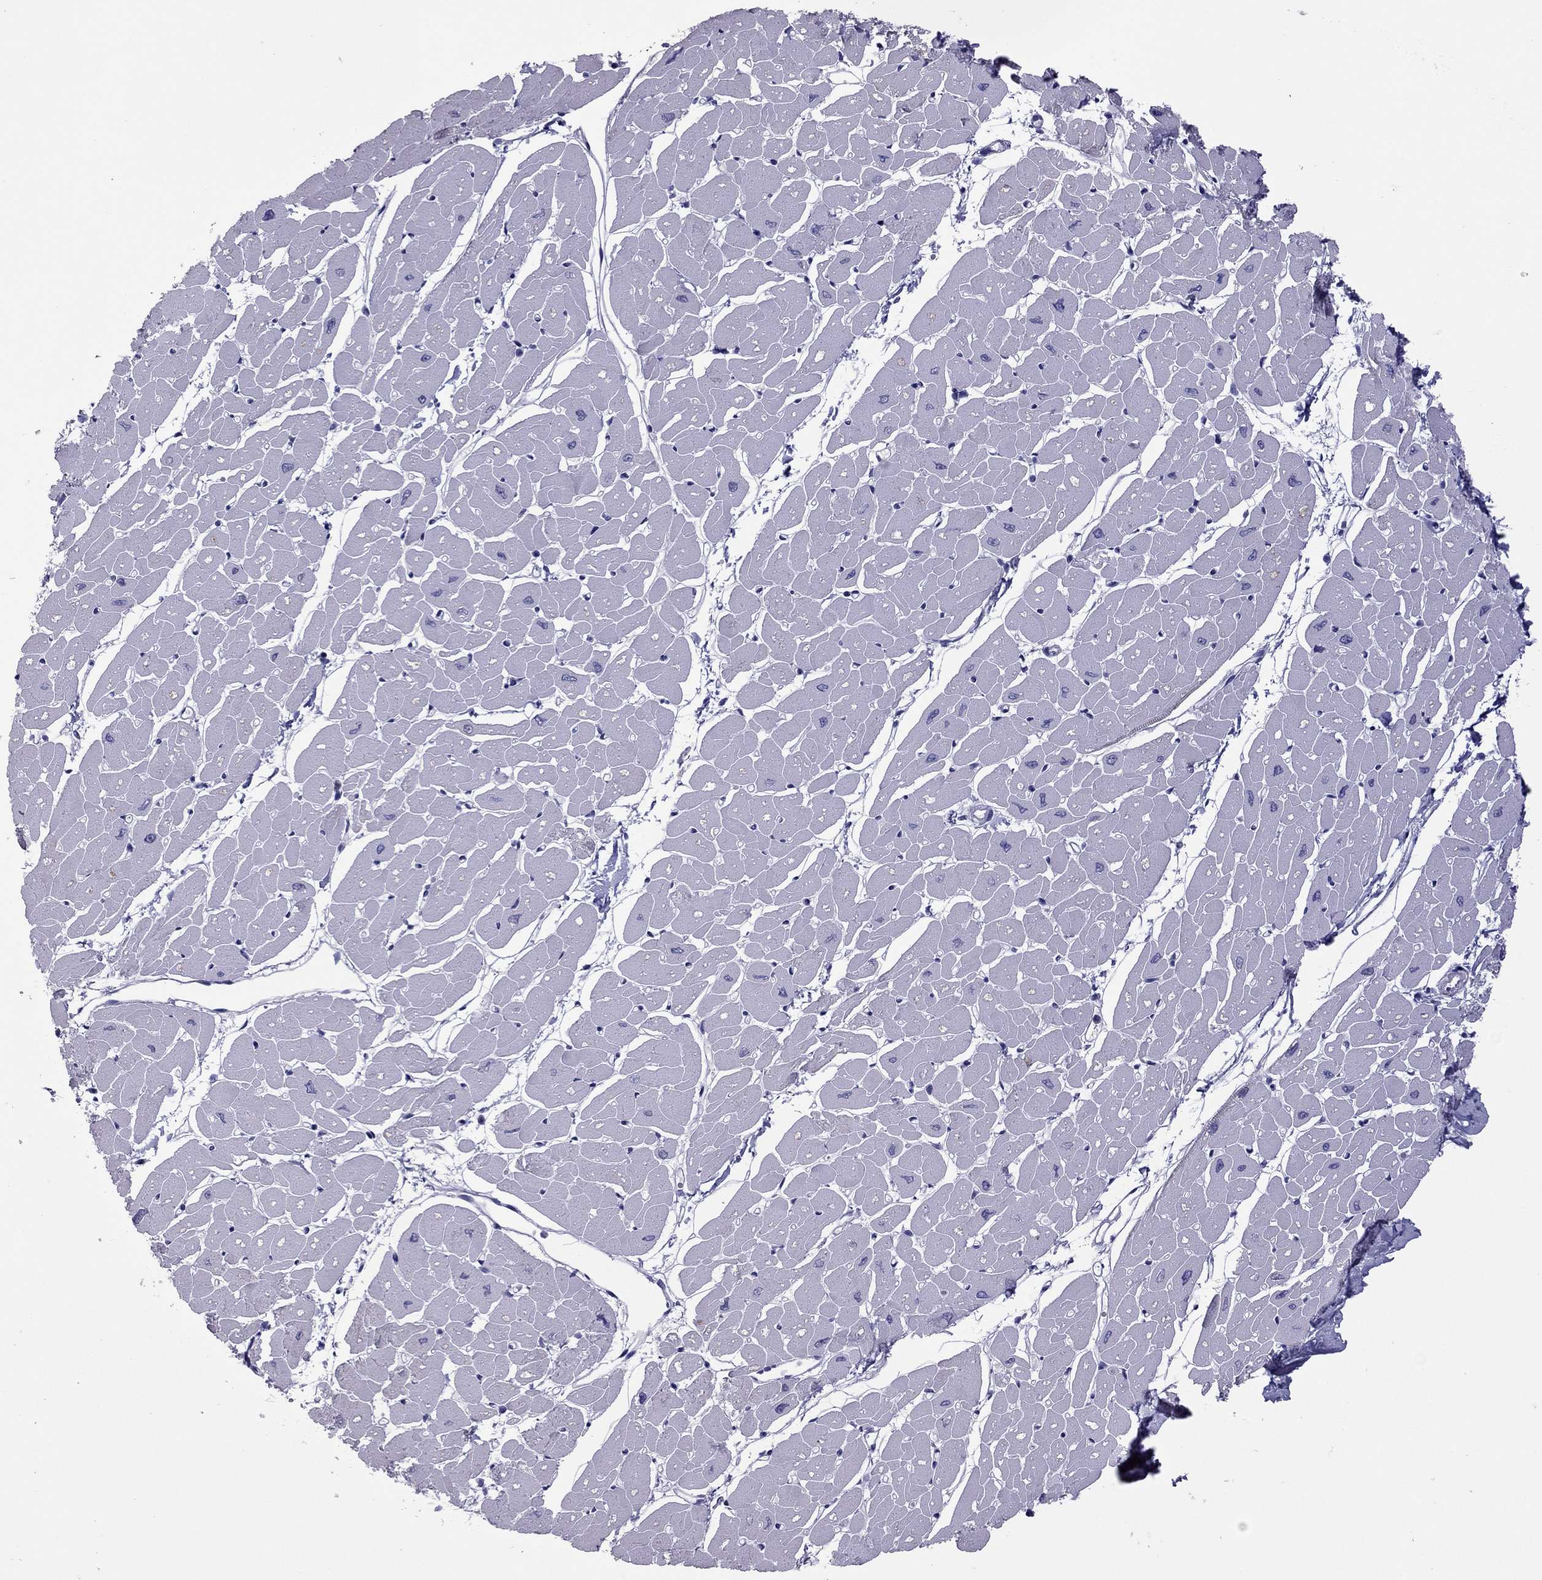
{"staining": {"intensity": "moderate", "quantity": "<25%", "location": "cytoplasmic/membranous"}, "tissue": "heart muscle", "cell_type": "Cardiomyocytes", "image_type": "normal", "snomed": [{"axis": "morphology", "description": "Normal tissue, NOS"}, {"axis": "topography", "description": "Heart"}], "caption": "Moderate cytoplasmic/membranous staining for a protein is present in about <25% of cardiomyocytes of normal heart muscle using IHC.", "gene": "MYBPH", "patient": {"sex": "male", "age": 57}}